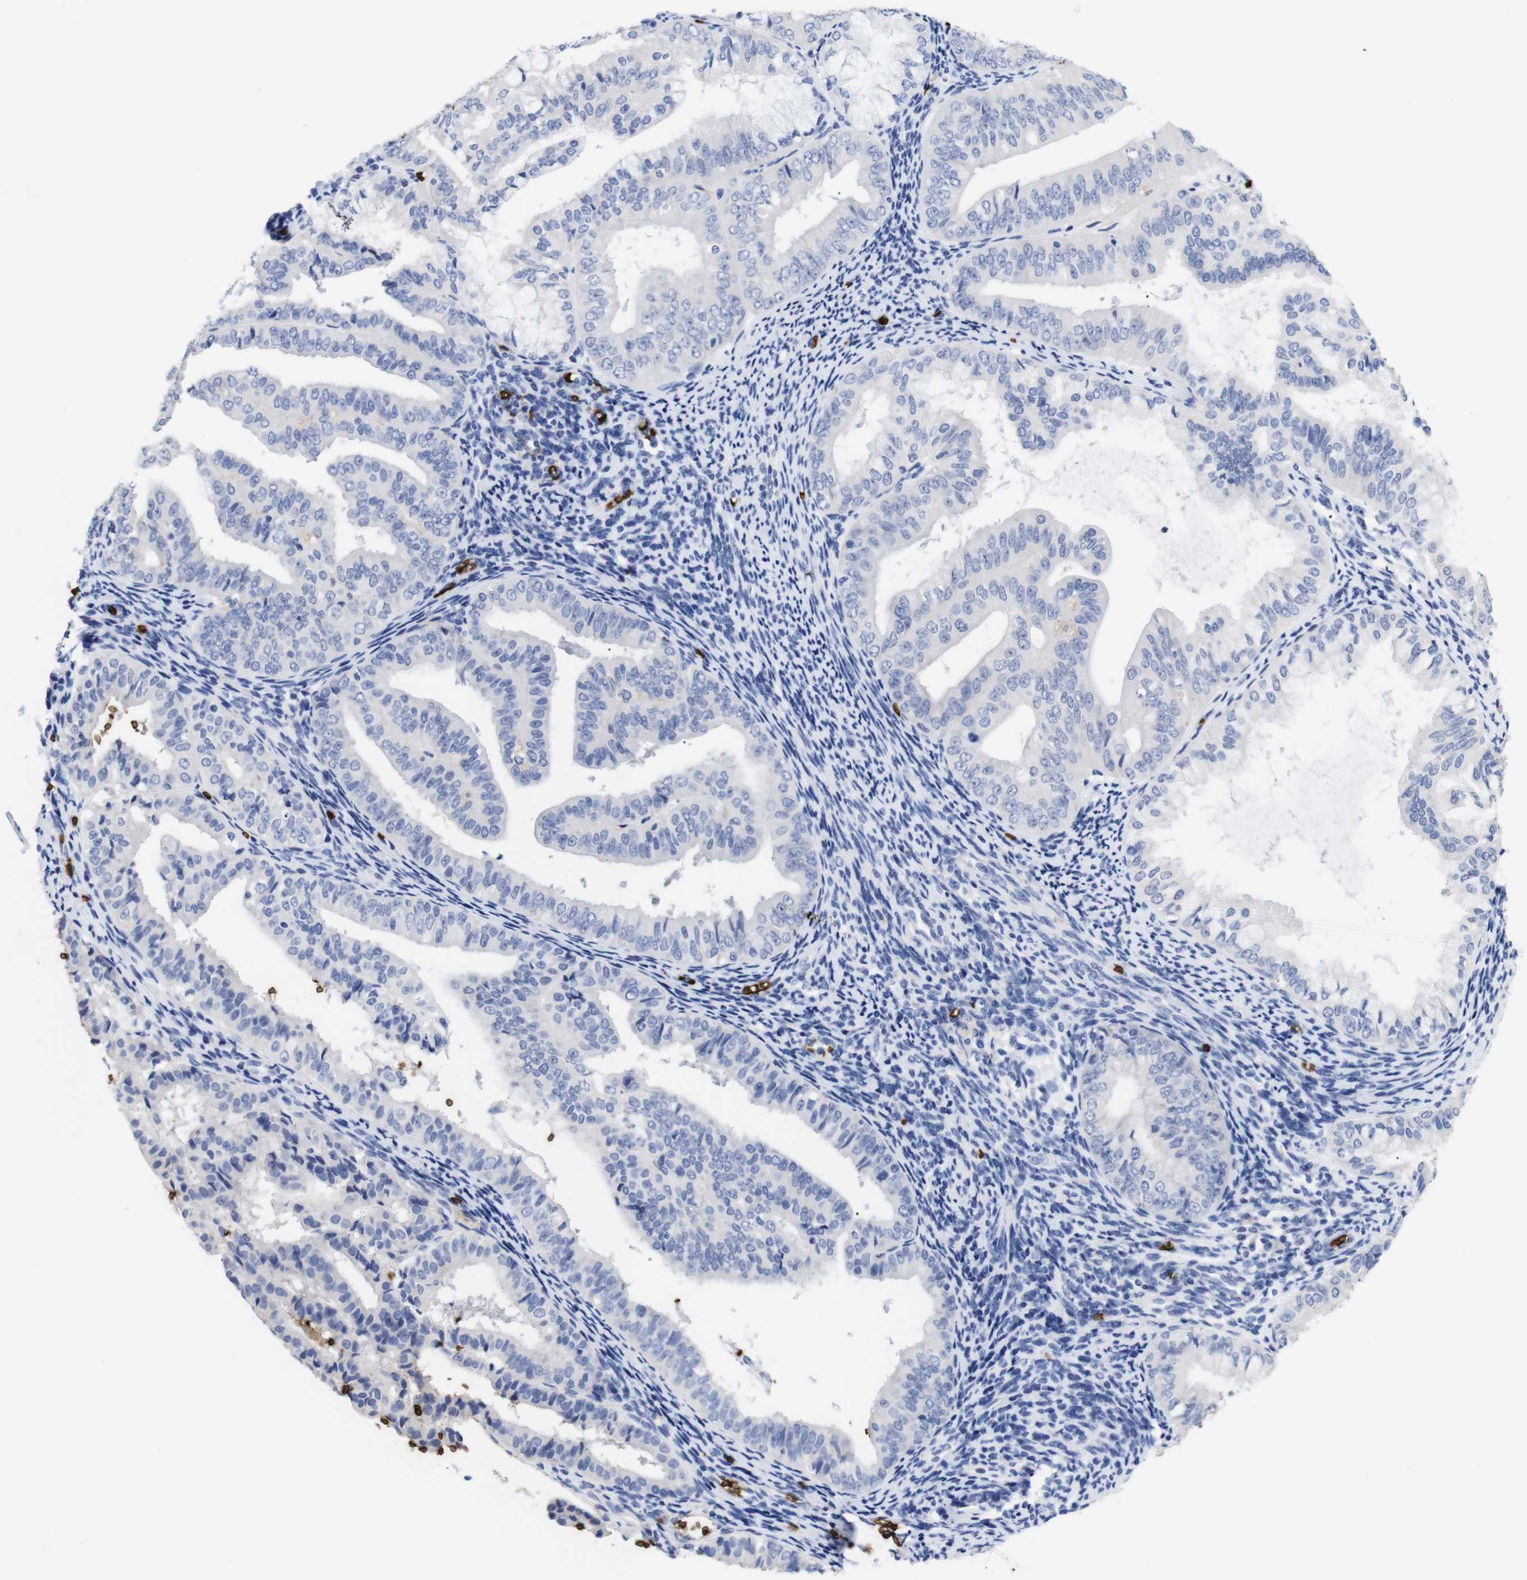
{"staining": {"intensity": "negative", "quantity": "none", "location": "none"}, "tissue": "endometrial cancer", "cell_type": "Tumor cells", "image_type": "cancer", "snomed": [{"axis": "morphology", "description": "Adenocarcinoma, NOS"}, {"axis": "topography", "description": "Endometrium"}], "caption": "The photomicrograph reveals no significant positivity in tumor cells of adenocarcinoma (endometrial).", "gene": "S1PR2", "patient": {"sex": "female", "age": 63}}